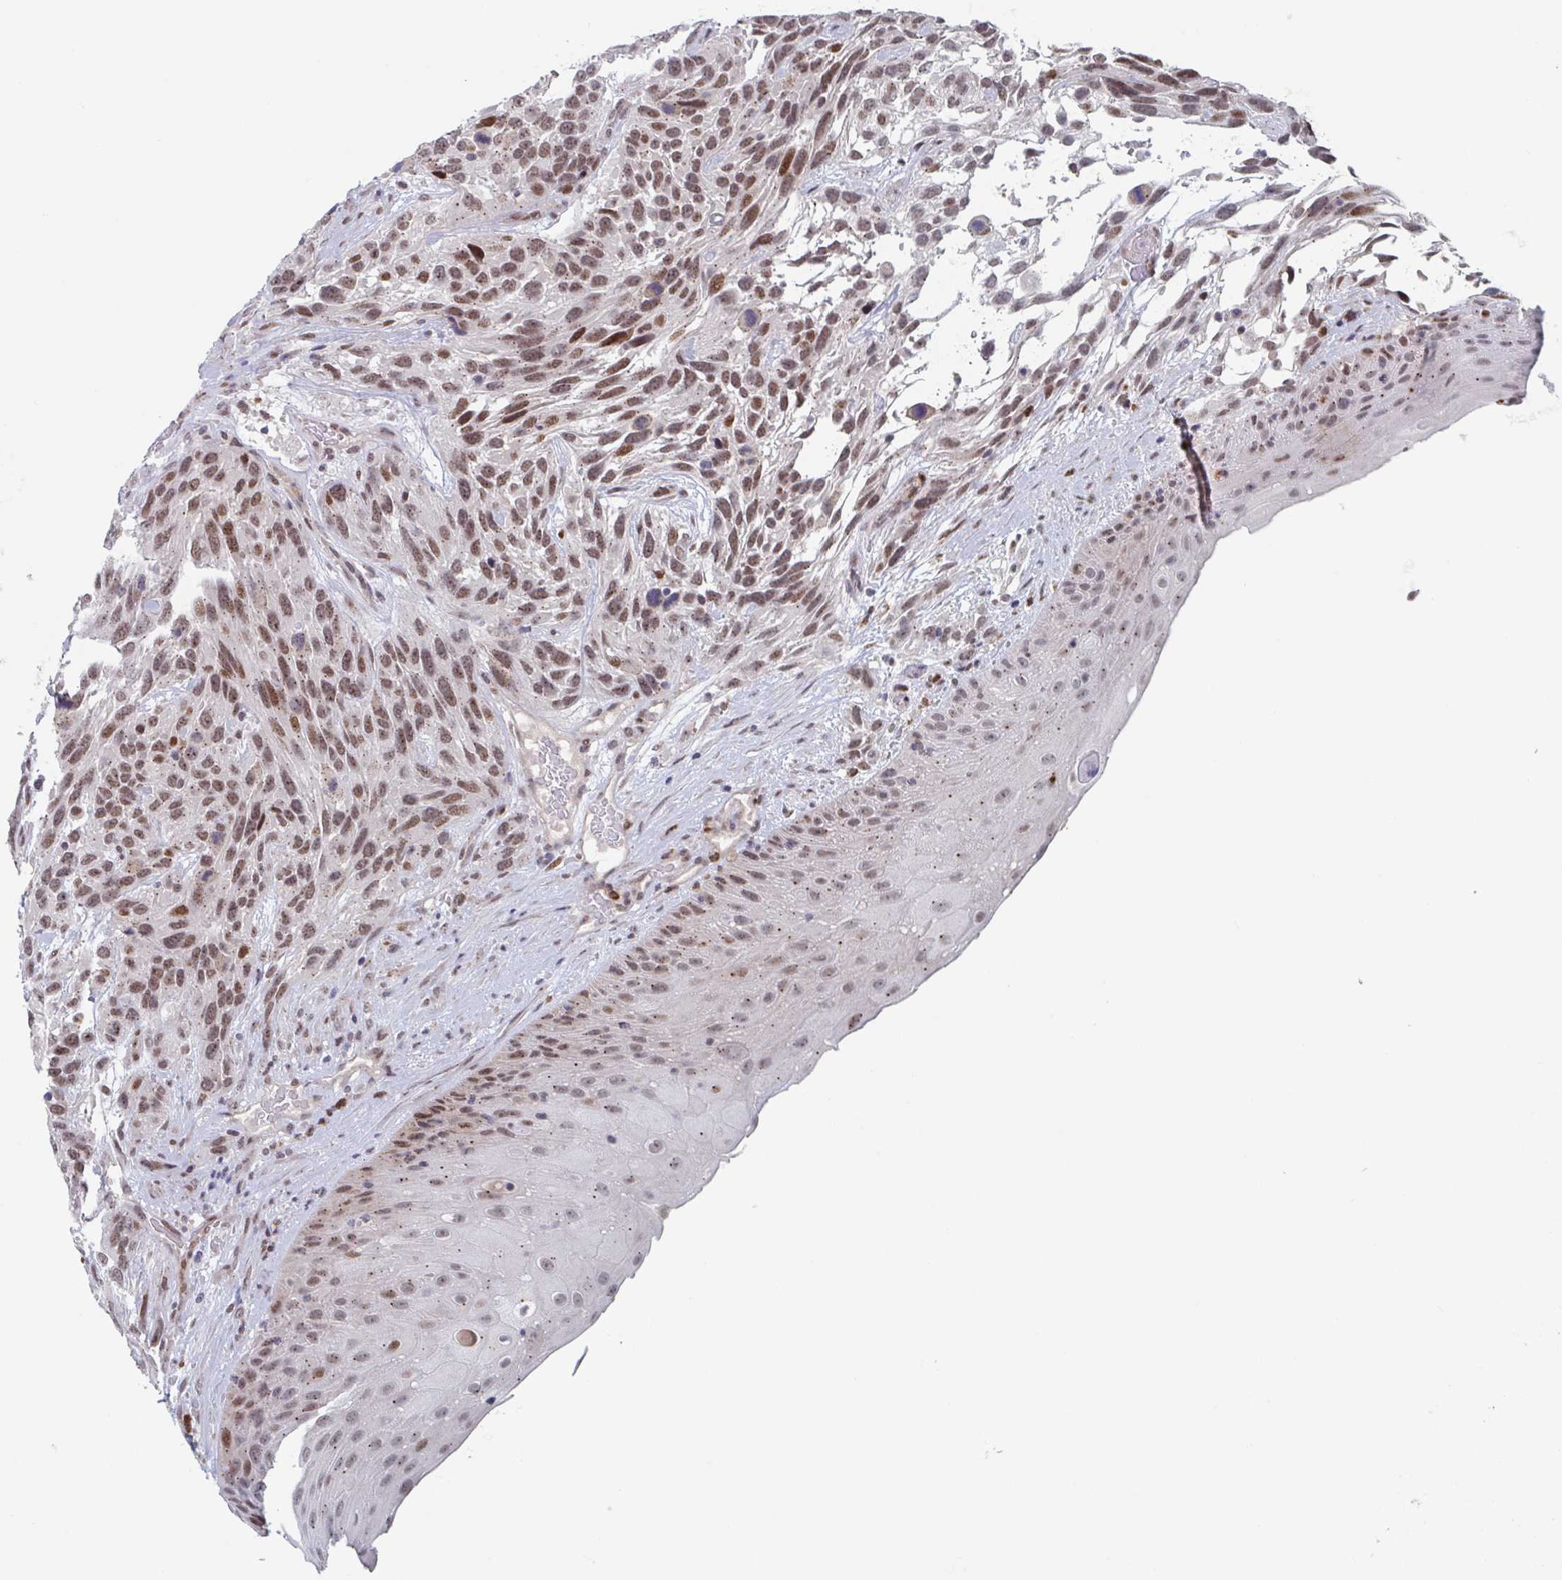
{"staining": {"intensity": "moderate", "quantity": ">75%", "location": "nuclear"}, "tissue": "urothelial cancer", "cell_type": "Tumor cells", "image_type": "cancer", "snomed": [{"axis": "morphology", "description": "Urothelial carcinoma, High grade"}, {"axis": "topography", "description": "Urinary bladder"}], "caption": "About >75% of tumor cells in human urothelial cancer exhibit moderate nuclear protein expression as visualized by brown immunohistochemical staining.", "gene": "RNF212", "patient": {"sex": "female", "age": 70}}